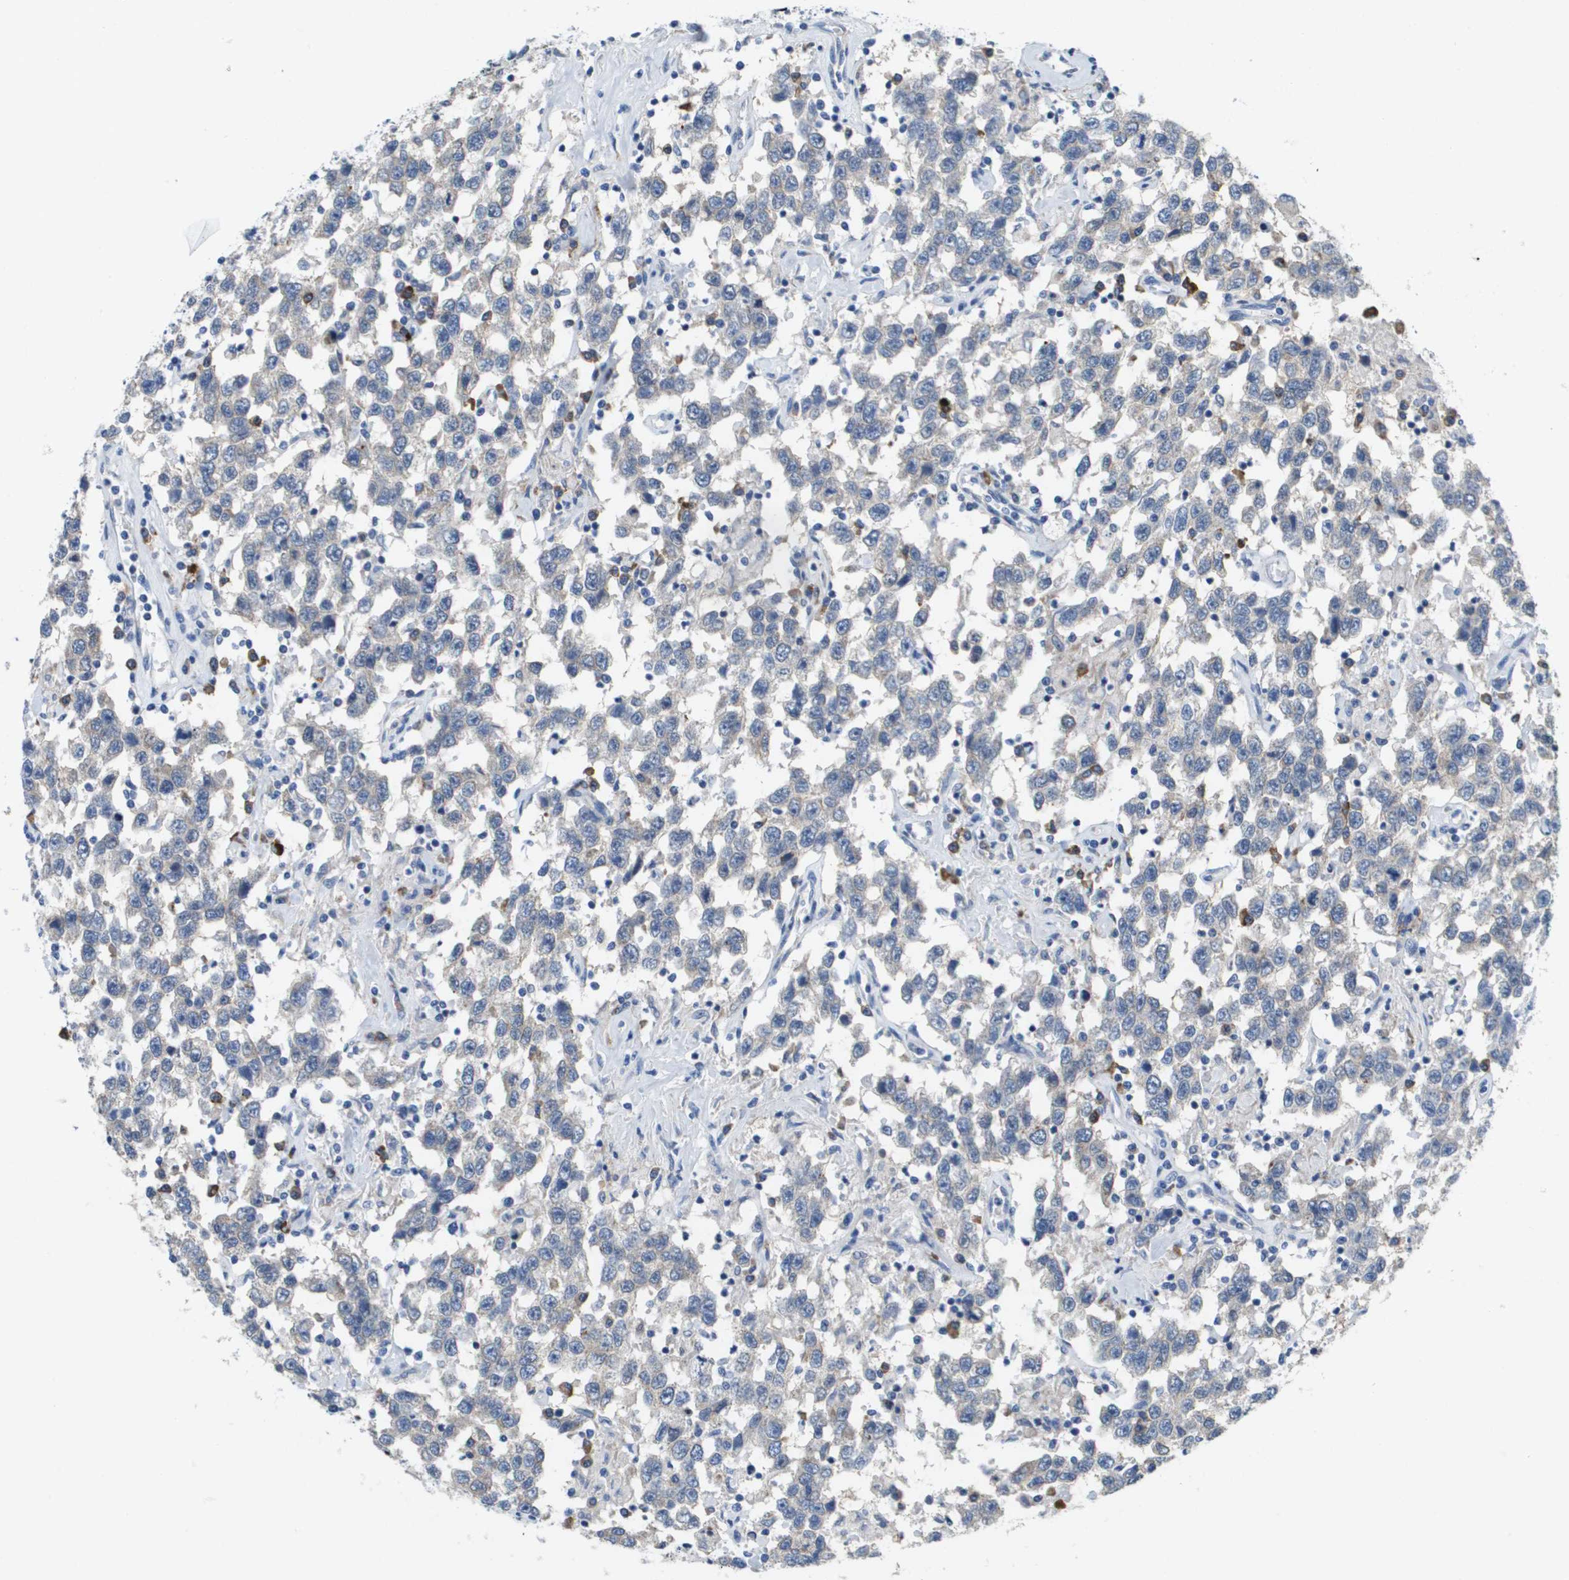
{"staining": {"intensity": "negative", "quantity": "none", "location": "none"}, "tissue": "testis cancer", "cell_type": "Tumor cells", "image_type": "cancer", "snomed": [{"axis": "morphology", "description": "Seminoma, NOS"}, {"axis": "topography", "description": "Testis"}], "caption": "This is an immunohistochemistry (IHC) histopathology image of human testis seminoma. There is no positivity in tumor cells.", "gene": "CD3G", "patient": {"sex": "male", "age": 41}}